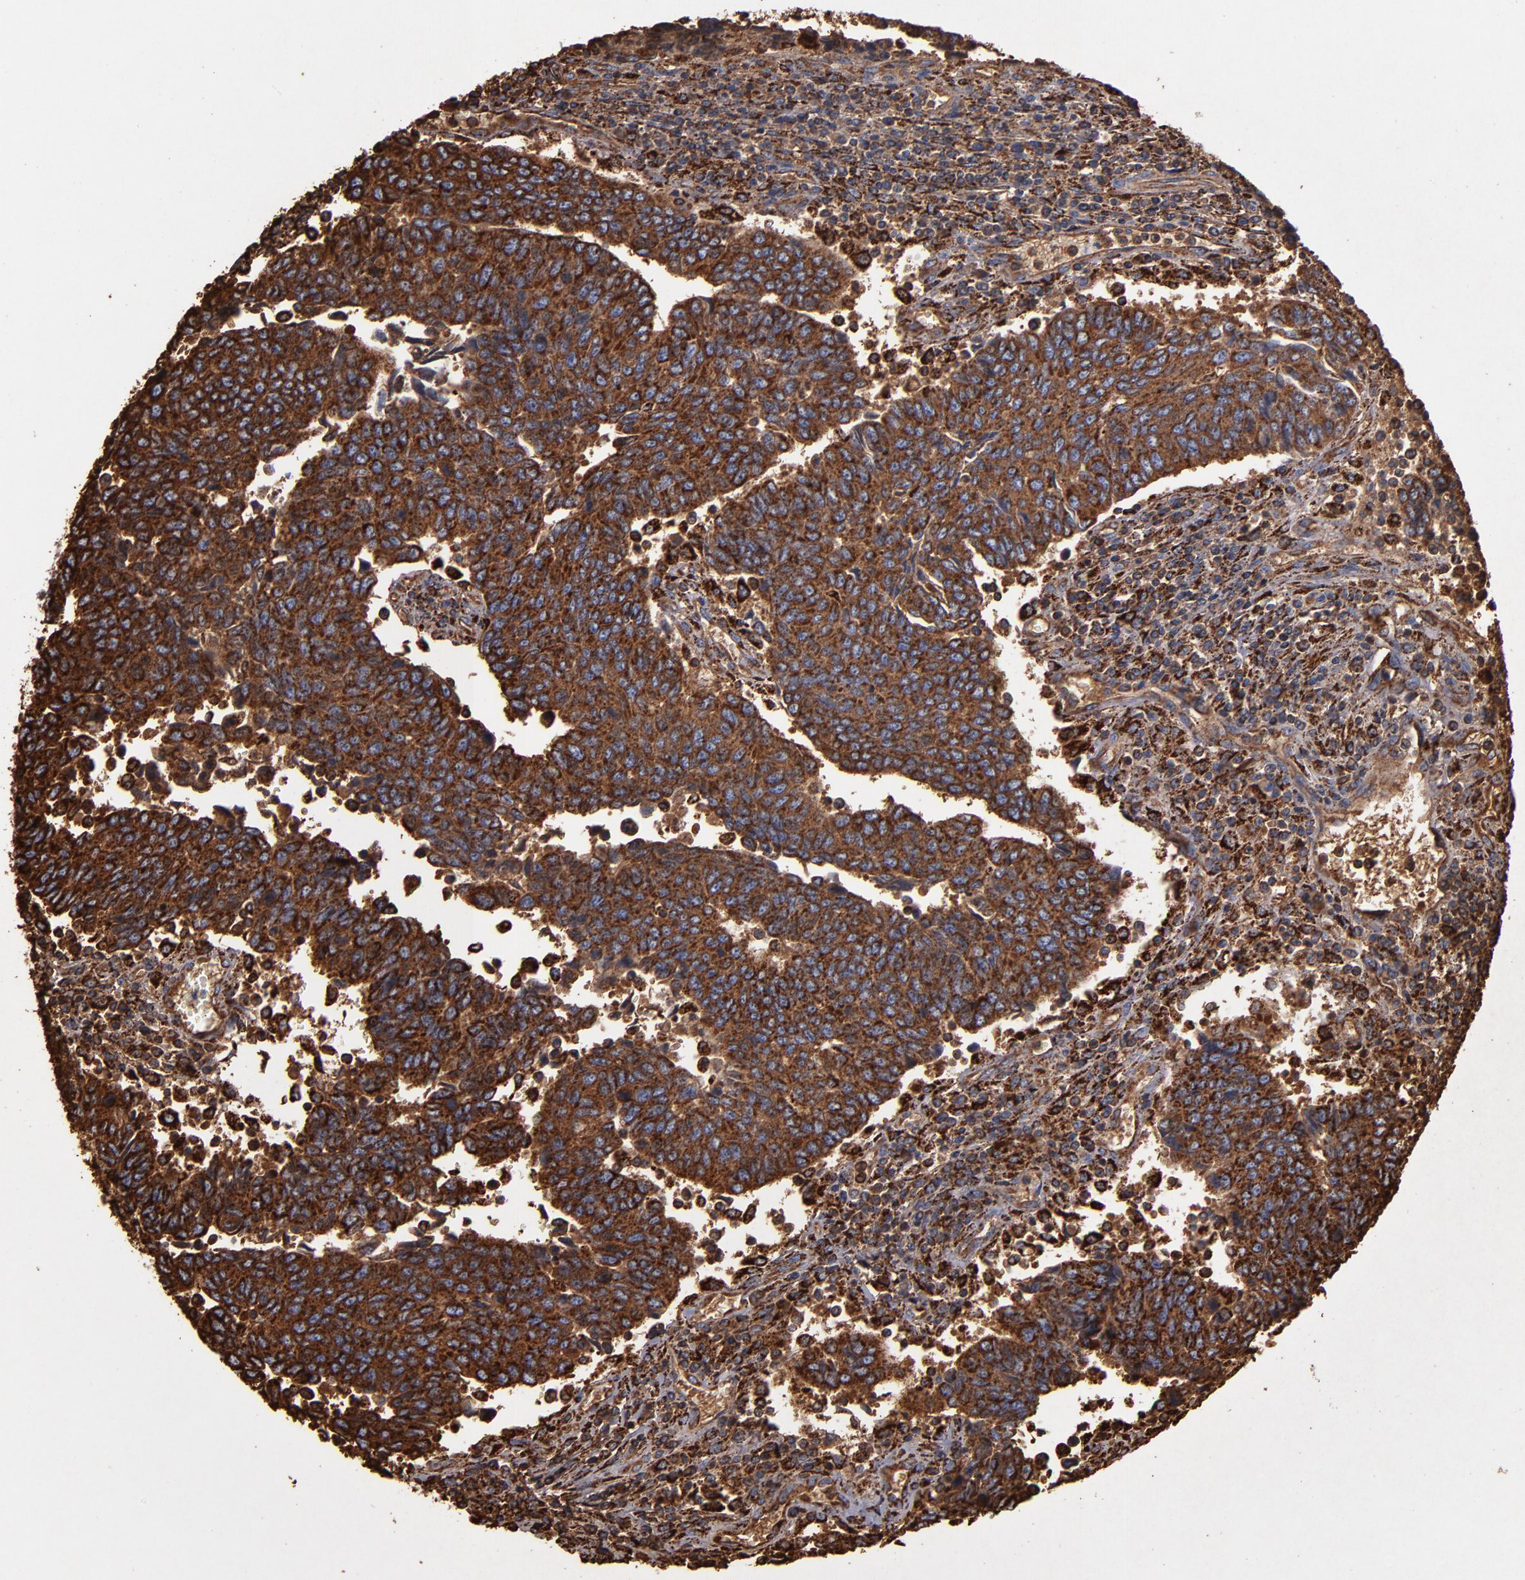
{"staining": {"intensity": "strong", "quantity": ">75%", "location": "cytoplasmic/membranous"}, "tissue": "urothelial cancer", "cell_type": "Tumor cells", "image_type": "cancer", "snomed": [{"axis": "morphology", "description": "Urothelial carcinoma, High grade"}, {"axis": "topography", "description": "Urinary bladder"}], "caption": "Immunohistochemical staining of human urothelial cancer reveals strong cytoplasmic/membranous protein expression in approximately >75% of tumor cells. Using DAB (brown) and hematoxylin (blue) stains, captured at high magnification using brightfield microscopy.", "gene": "SOD2", "patient": {"sex": "male", "age": 86}}